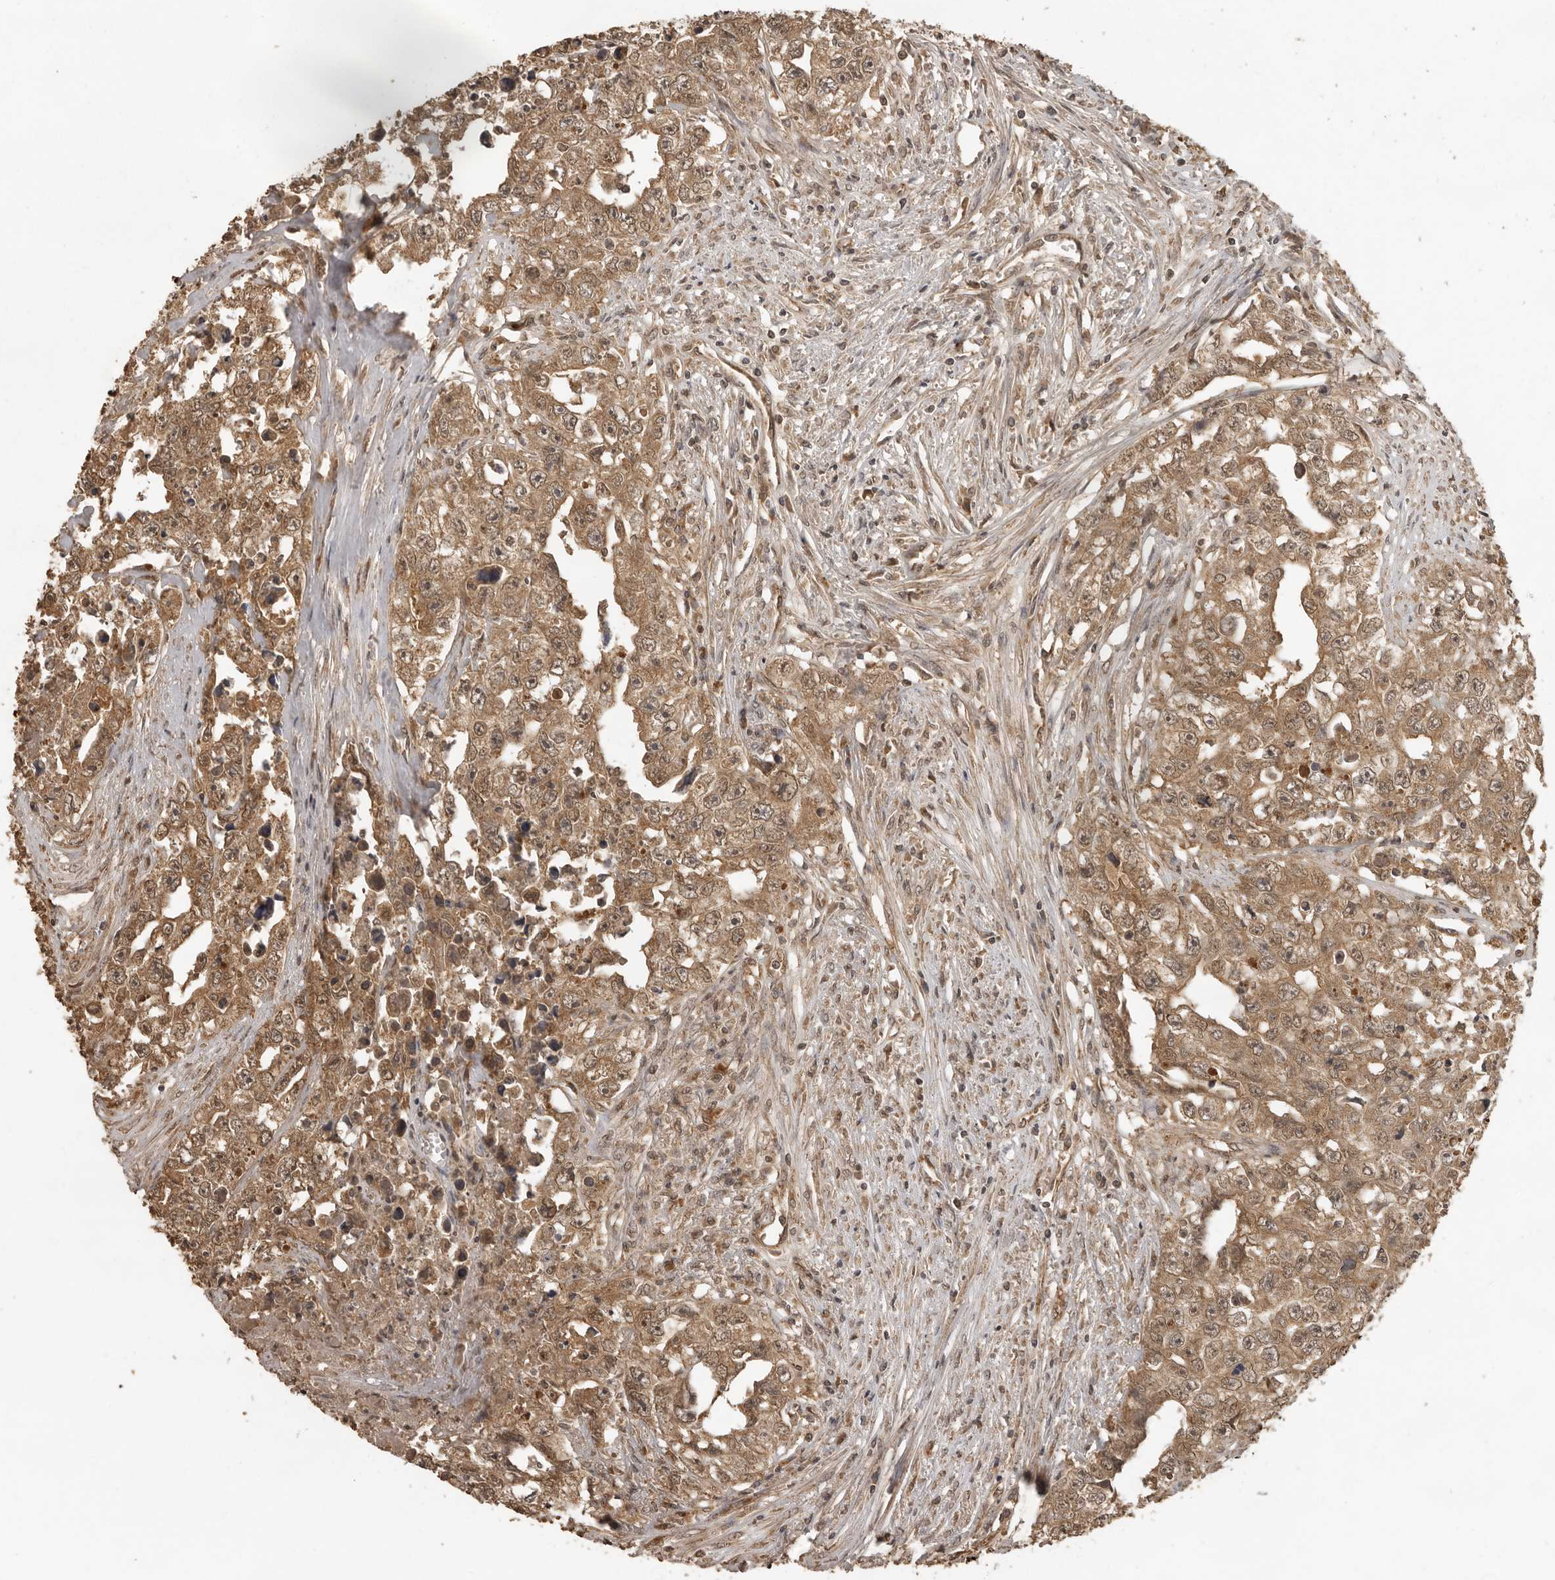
{"staining": {"intensity": "moderate", "quantity": ">75%", "location": "cytoplasmic/membranous"}, "tissue": "testis cancer", "cell_type": "Tumor cells", "image_type": "cancer", "snomed": [{"axis": "morphology", "description": "Seminoma, NOS"}, {"axis": "morphology", "description": "Carcinoma, Embryonal, NOS"}, {"axis": "topography", "description": "Testis"}], "caption": "This micrograph reveals immunohistochemistry staining of human embryonal carcinoma (testis), with medium moderate cytoplasmic/membranous staining in about >75% of tumor cells.", "gene": "CTF1", "patient": {"sex": "male", "age": 43}}